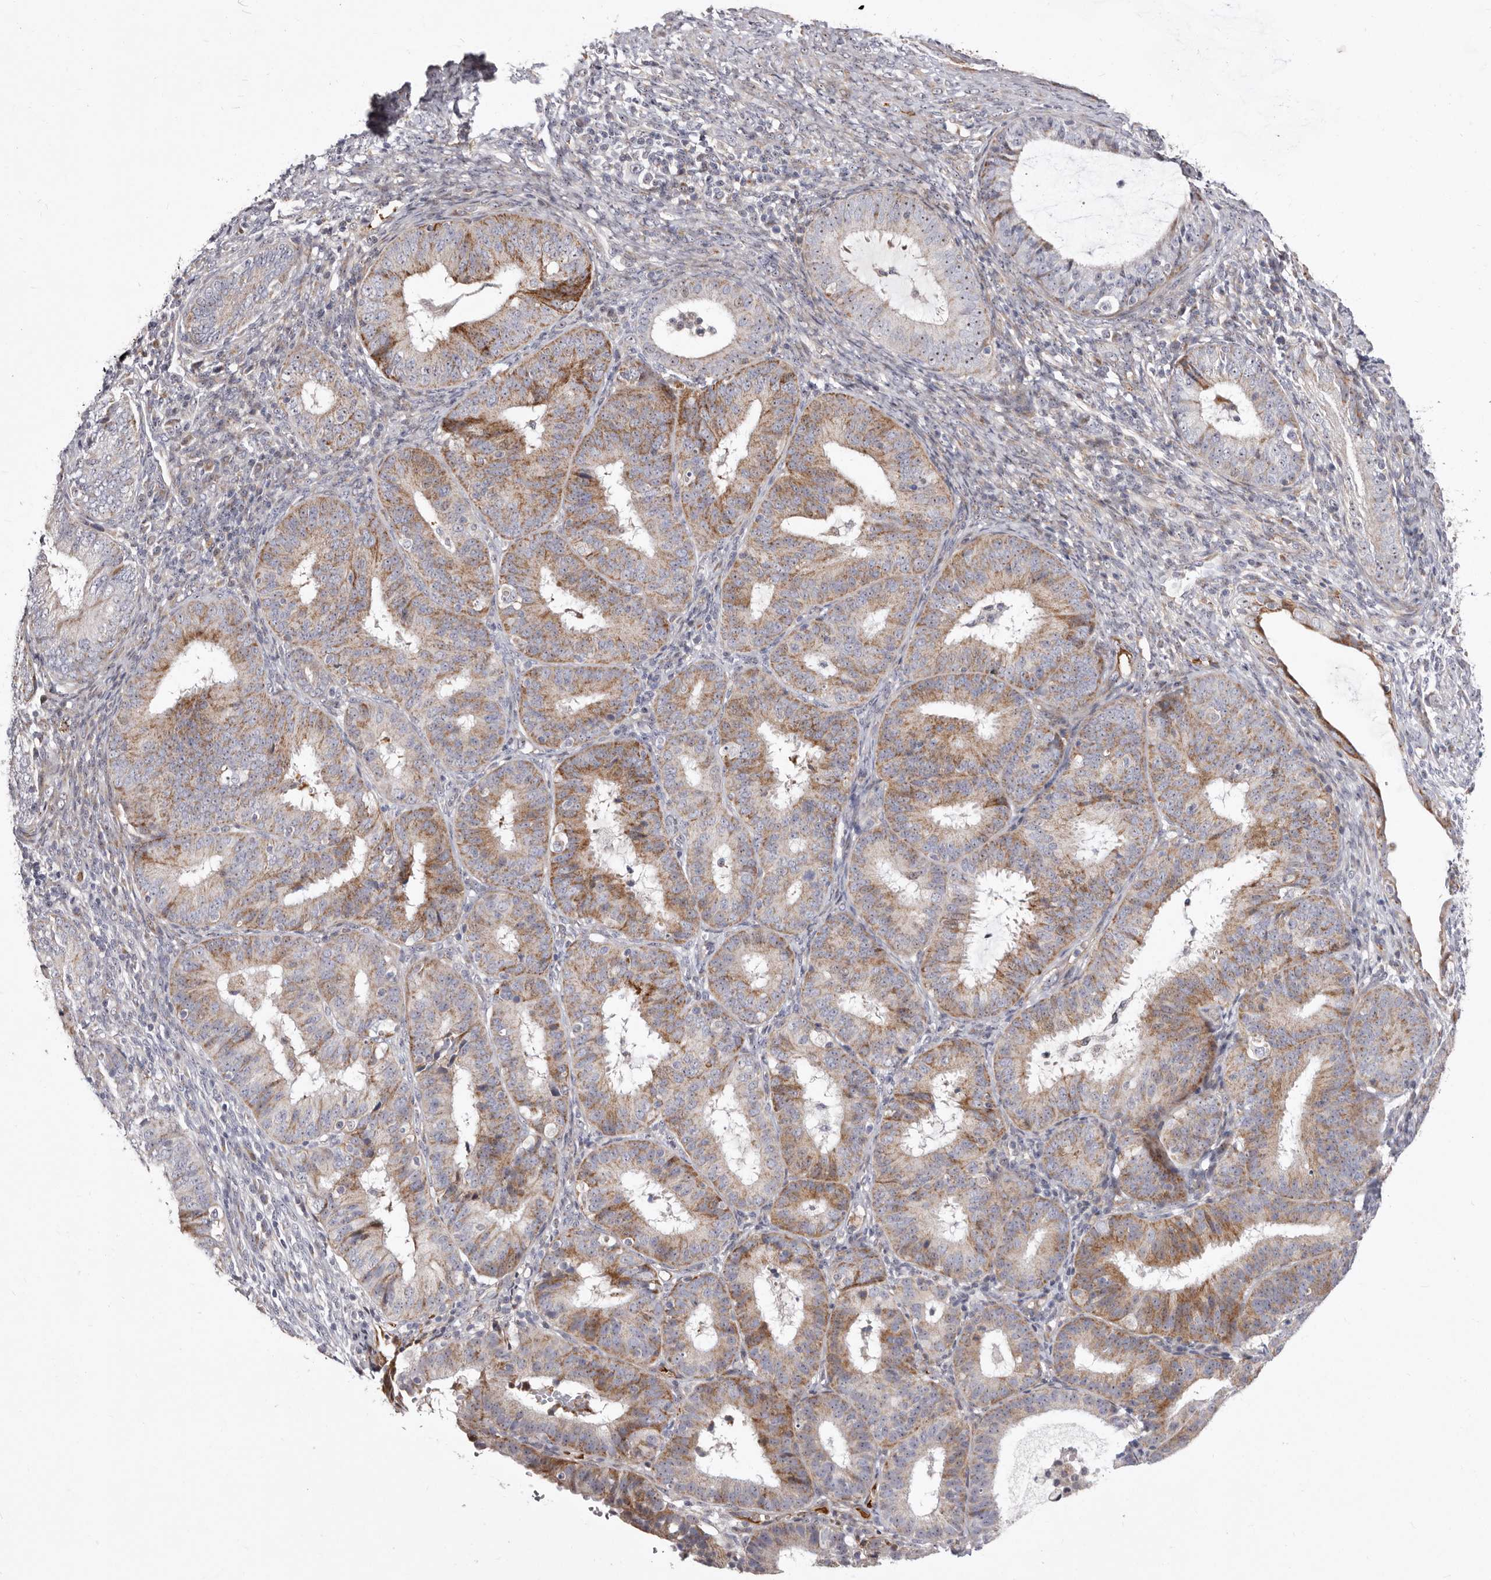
{"staining": {"intensity": "moderate", "quantity": "25%-75%", "location": "cytoplasmic/membranous"}, "tissue": "endometrial cancer", "cell_type": "Tumor cells", "image_type": "cancer", "snomed": [{"axis": "morphology", "description": "Adenocarcinoma, NOS"}, {"axis": "topography", "description": "Endometrium"}], "caption": "About 25%-75% of tumor cells in human endometrial cancer (adenocarcinoma) reveal moderate cytoplasmic/membranous protein positivity as visualized by brown immunohistochemical staining.", "gene": "NUBPL", "patient": {"sex": "female", "age": 51}}